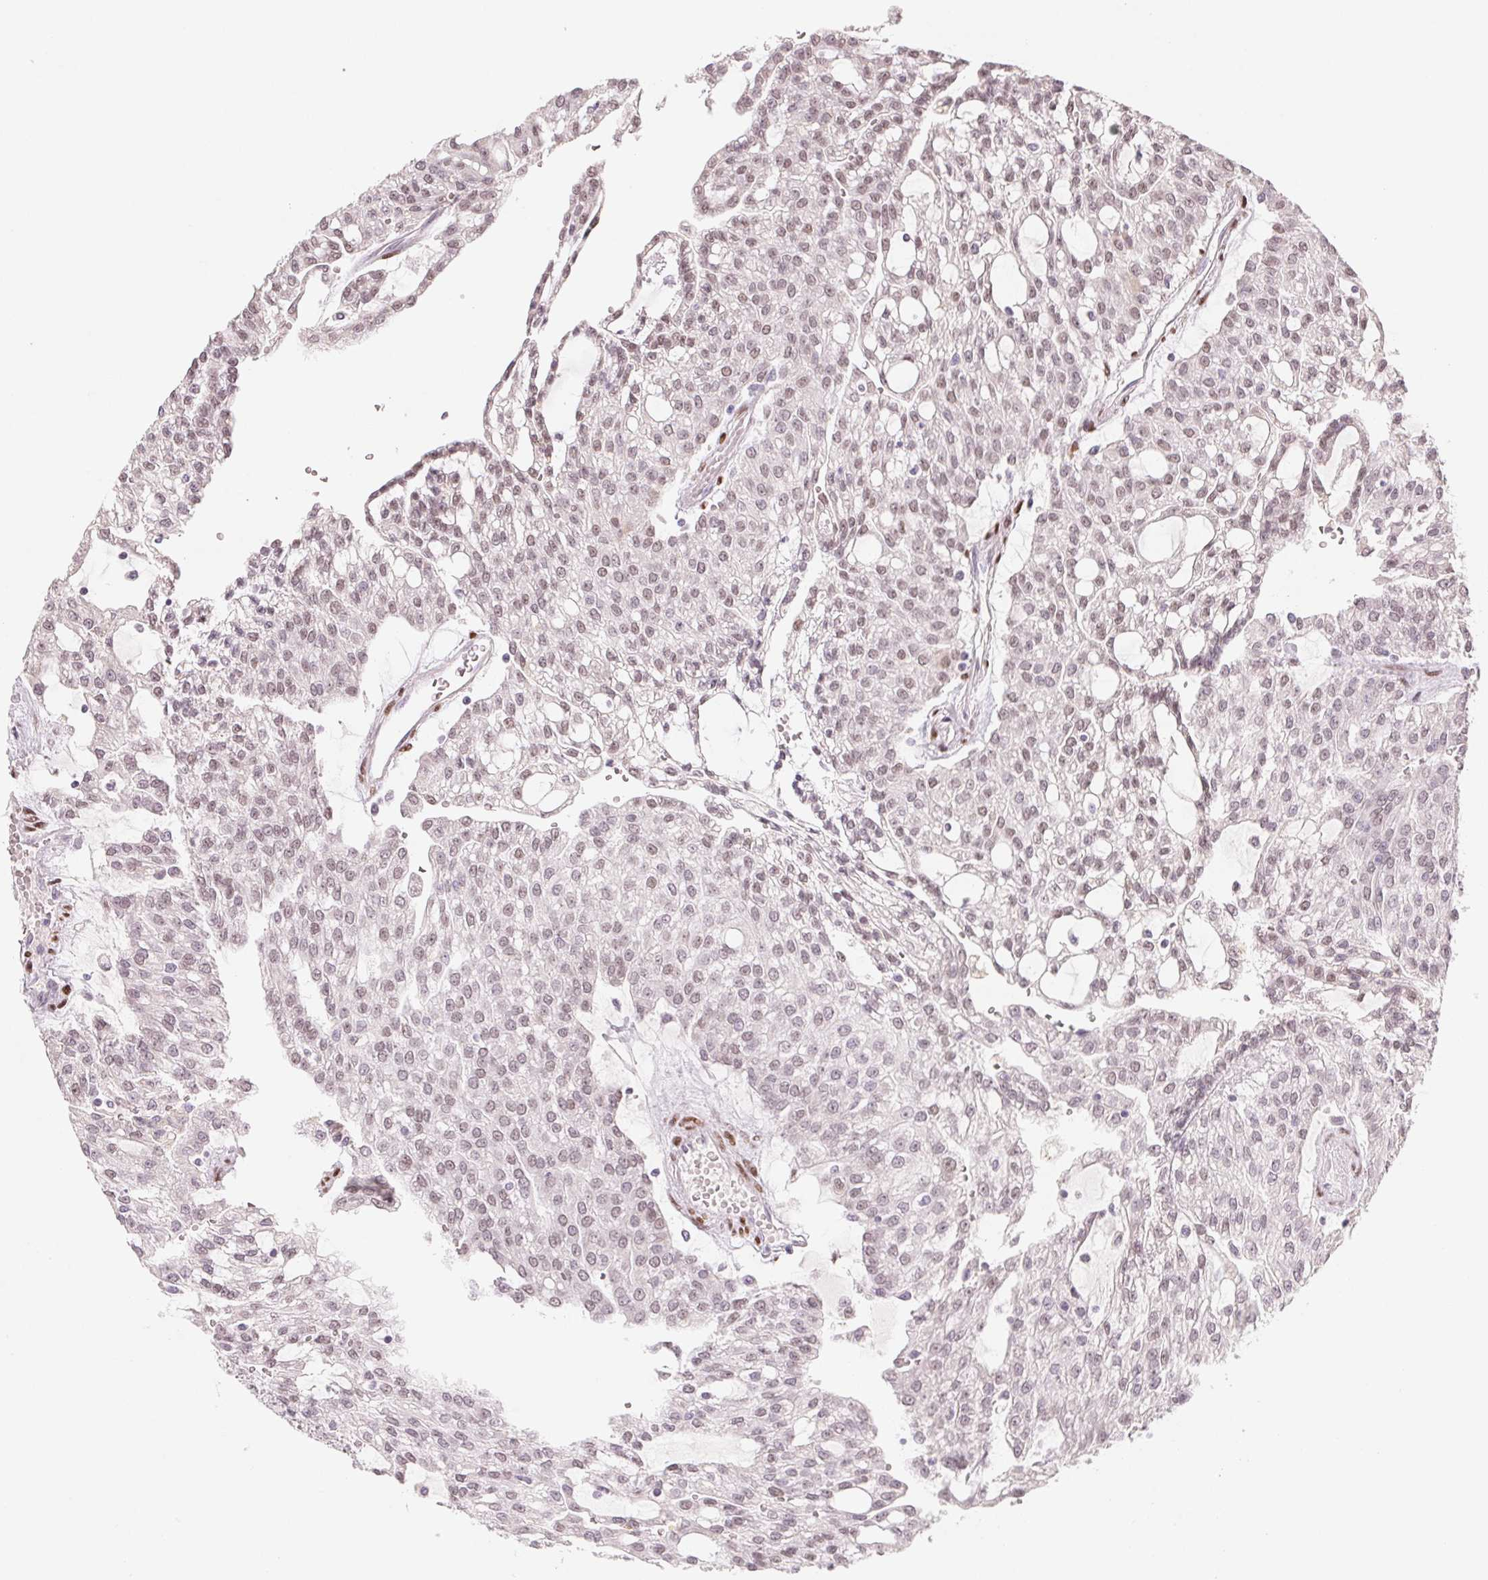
{"staining": {"intensity": "weak", "quantity": "25%-75%", "location": "nuclear"}, "tissue": "renal cancer", "cell_type": "Tumor cells", "image_type": "cancer", "snomed": [{"axis": "morphology", "description": "Adenocarcinoma, NOS"}, {"axis": "topography", "description": "Kidney"}], "caption": "IHC of renal adenocarcinoma exhibits low levels of weak nuclear positivity in approximately 25%-75% of tumor cells. The staining is performed using DAB (3,3'-diaminobenzidine) brown chromogen to label protein expression. The nuclei are counter-stained blue using hematoxylin.", "gene": "SMARCD3", "patient": {"sex": "male", "age": 63}}